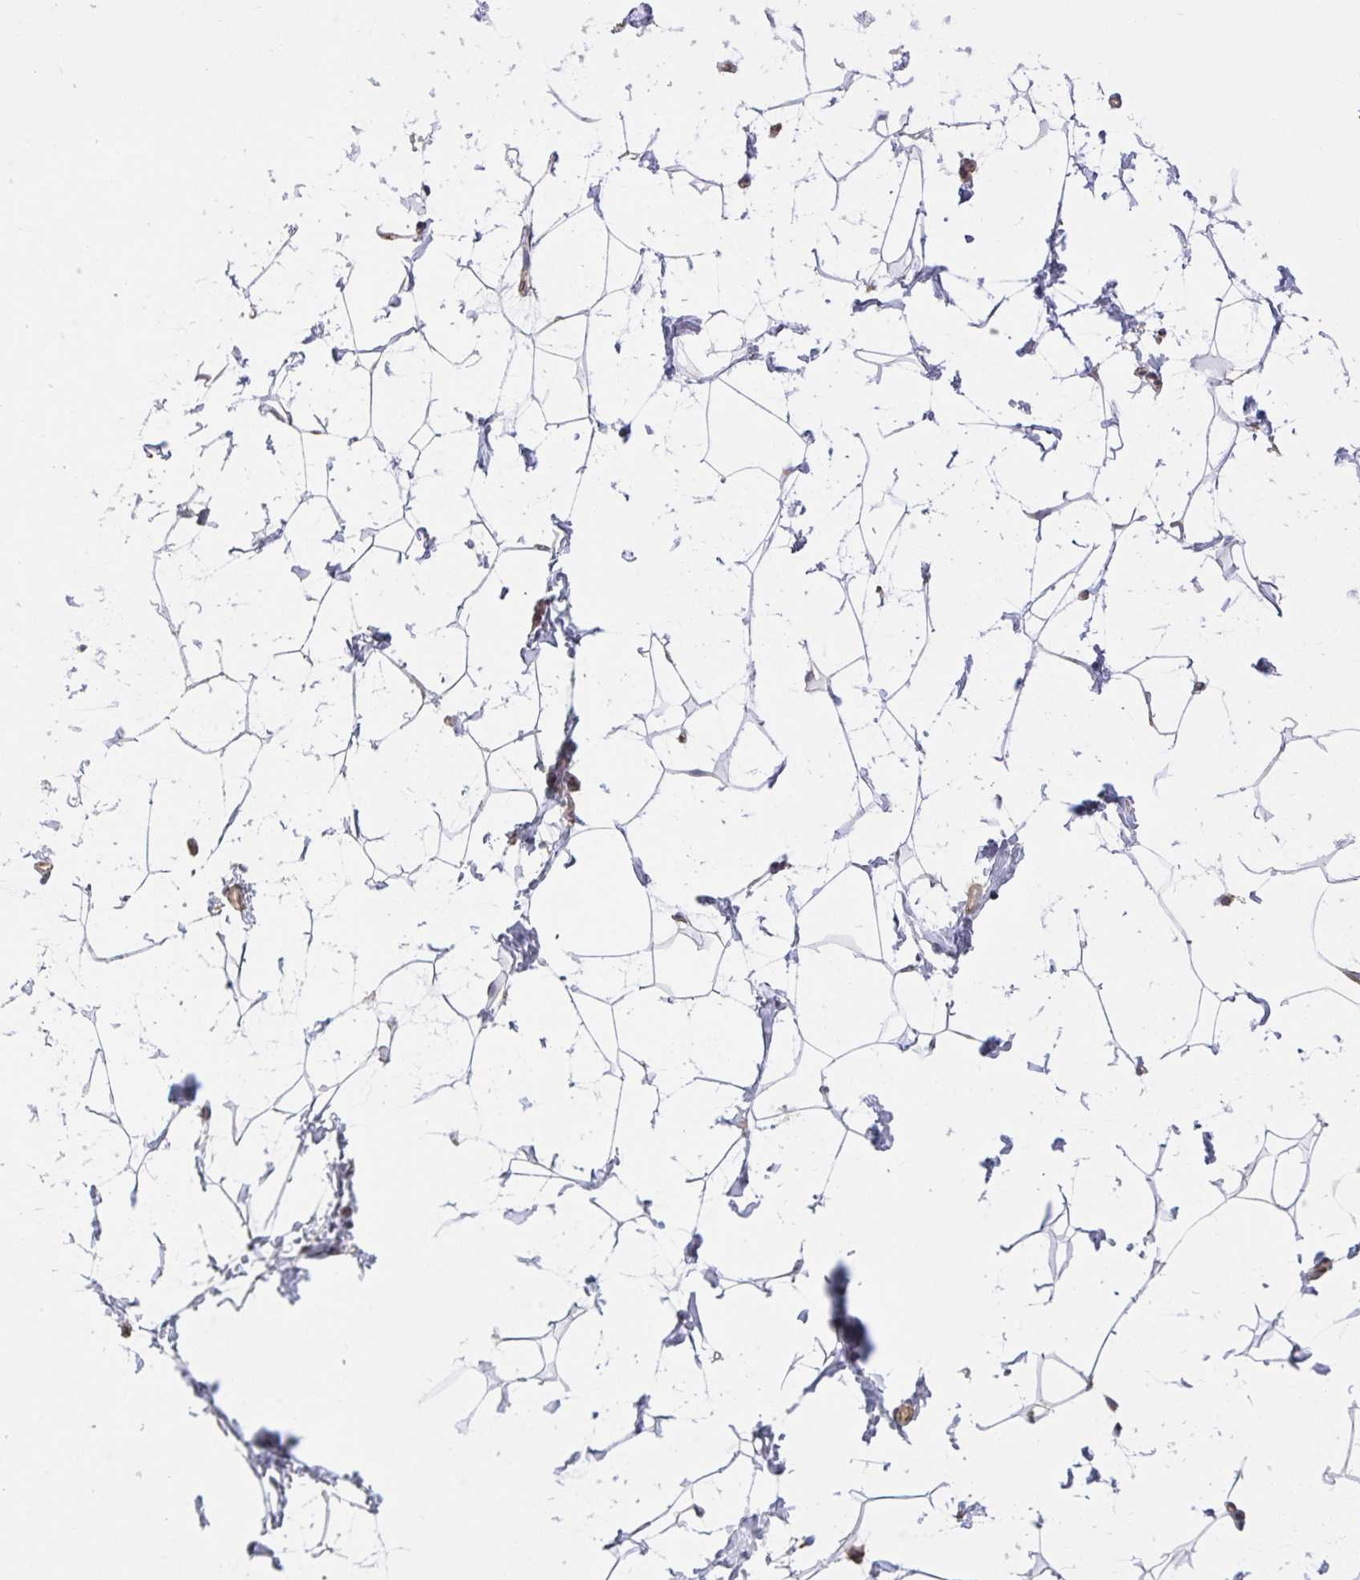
{"staining": {"intensity": "negative", "quantity": "none", "location": "none"}, "tissue": "breast", "cell_type": "Adipocytes", "image_type": "normal", "snomed": [{"axis": "morphology", "description": "Normal tissue, NOS"}, {"axis": "topography", "description": "Breast"}], "caption": "This is an immunohistochemistry image of unremarkable human breast. There is no positivity in adipocytes.", "gene": "ATP5MJ", "patient": {"sex": "female", "age": 32}}